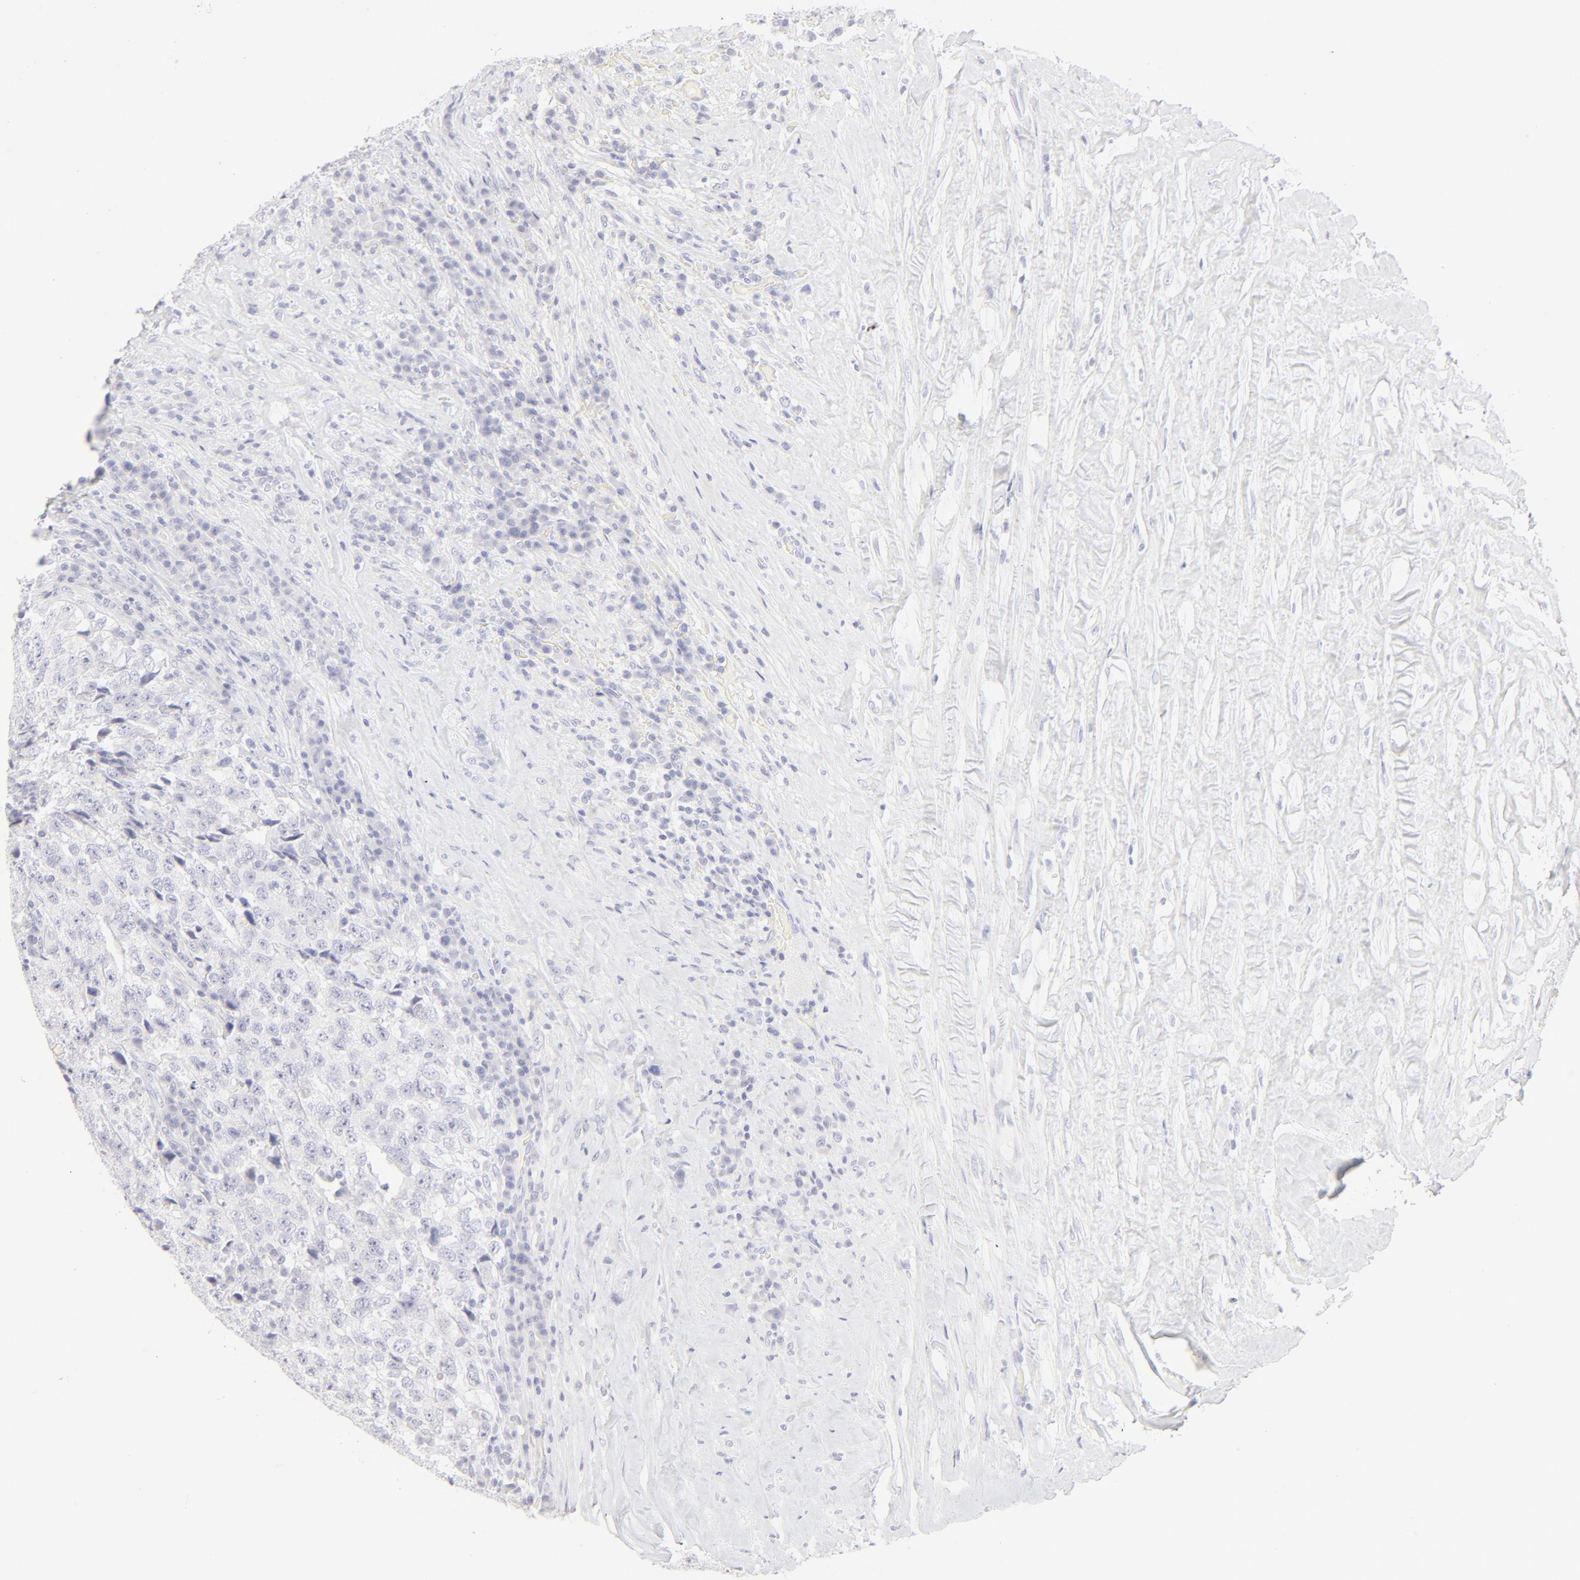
{"staining": {"intensity": "negative", "quantity": "none", "location": "none"}, "tissue": "testis cancer", "cell_type": "Tumor cells", "image_type": "cancer", "snomed": [{"axis": "morphology", "description": "Necrosis, NOS"}, {"axis": "morphology", "description": "Carcinoma, Embryonal, NOS"}, {"axis": "topography", "description": "Testis"}], "caption": "DAB immunohistochemical staining of testis embryonal carcinoma reveals no significant staining in tumor cells.", "gene": "ELF3", "patient": {"sex": "male", "age": 19}}